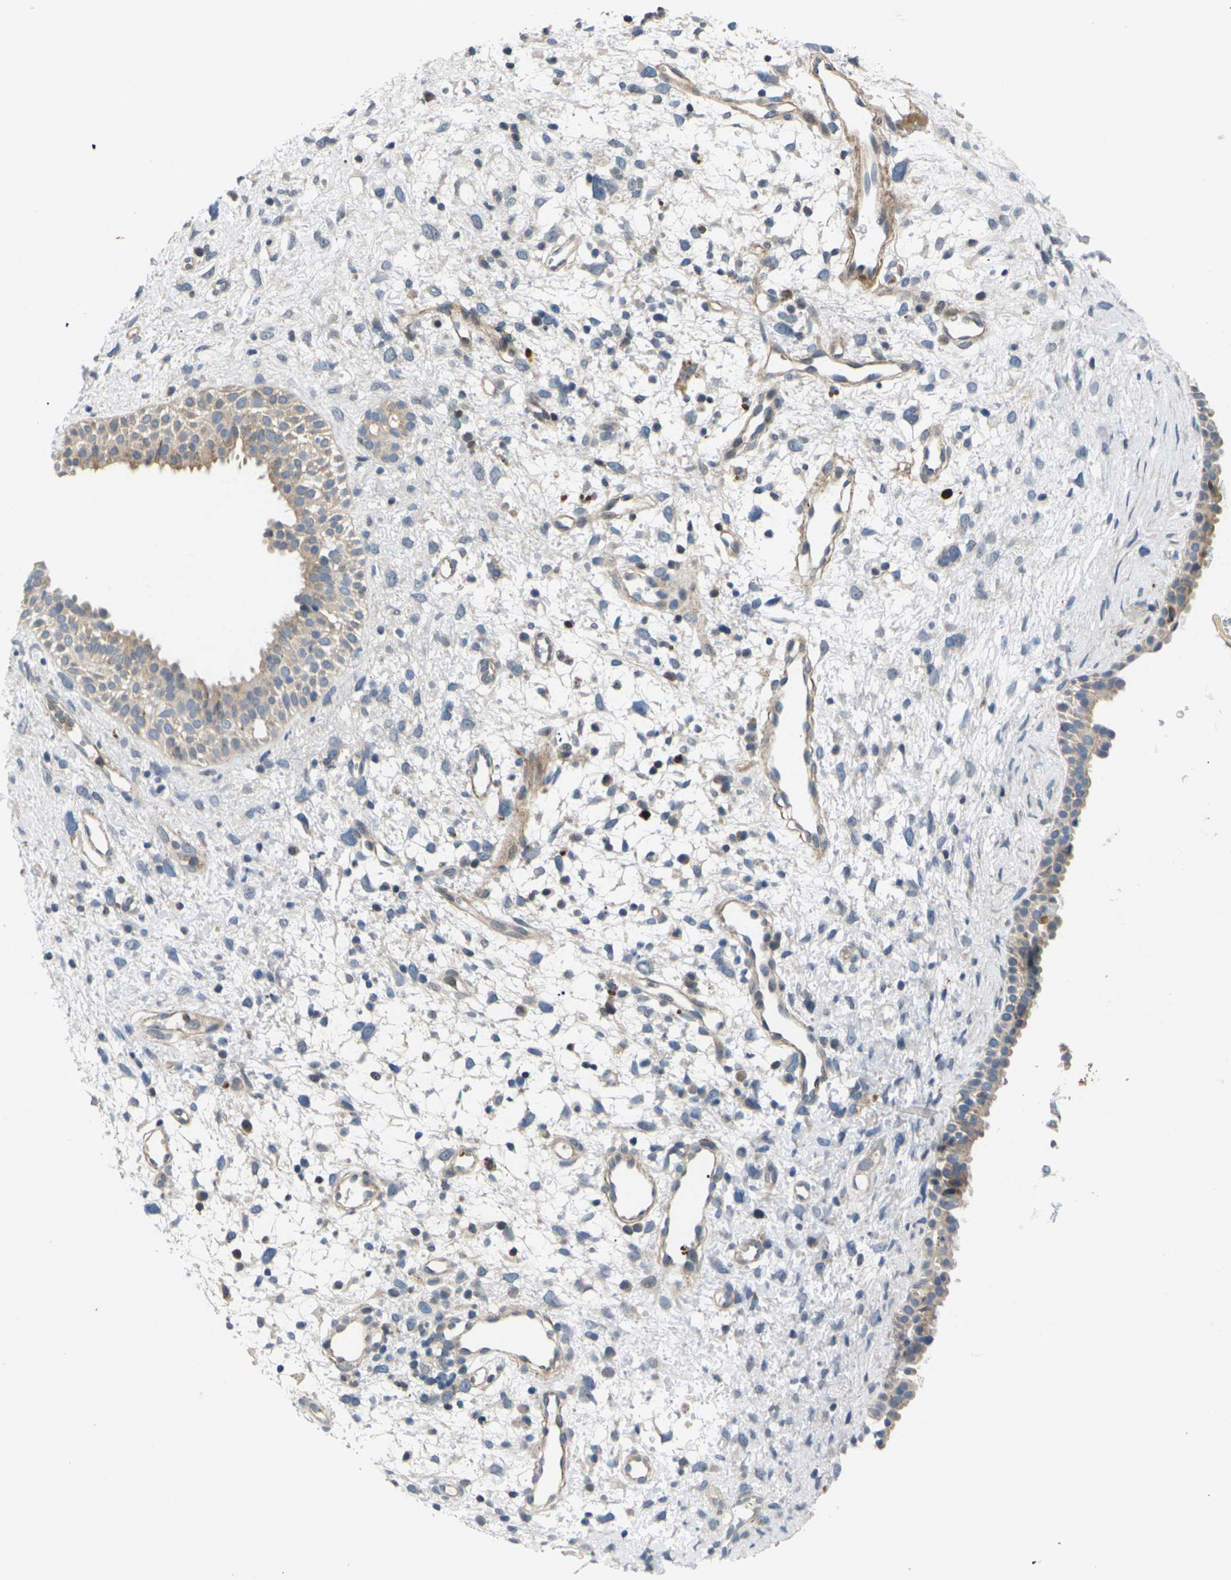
{"staining": {"intensity": "moderate", "quantity": ">75%", "location": "cytoplasmic/membranous"}, "tissue": "nasopharynx", "cell_type": "Respiratory epithelial cells", "image_type": "normal", "snomed": [{"axis": "morphology", "description": "Normal tissue, NOS"}, {"axis": "topography", "description": "Nasopharynx"}], "caption": "DAB (3,3'-diaminobenzidine) immunohistochemical staining of benign nasopharynx displays moderate cytoplasmic/membranous protein staining in approximately >75% of respiratory epithelial cells.", "gene": "RPS6KA3", "patient": {"sex": "male", "age": 22}}